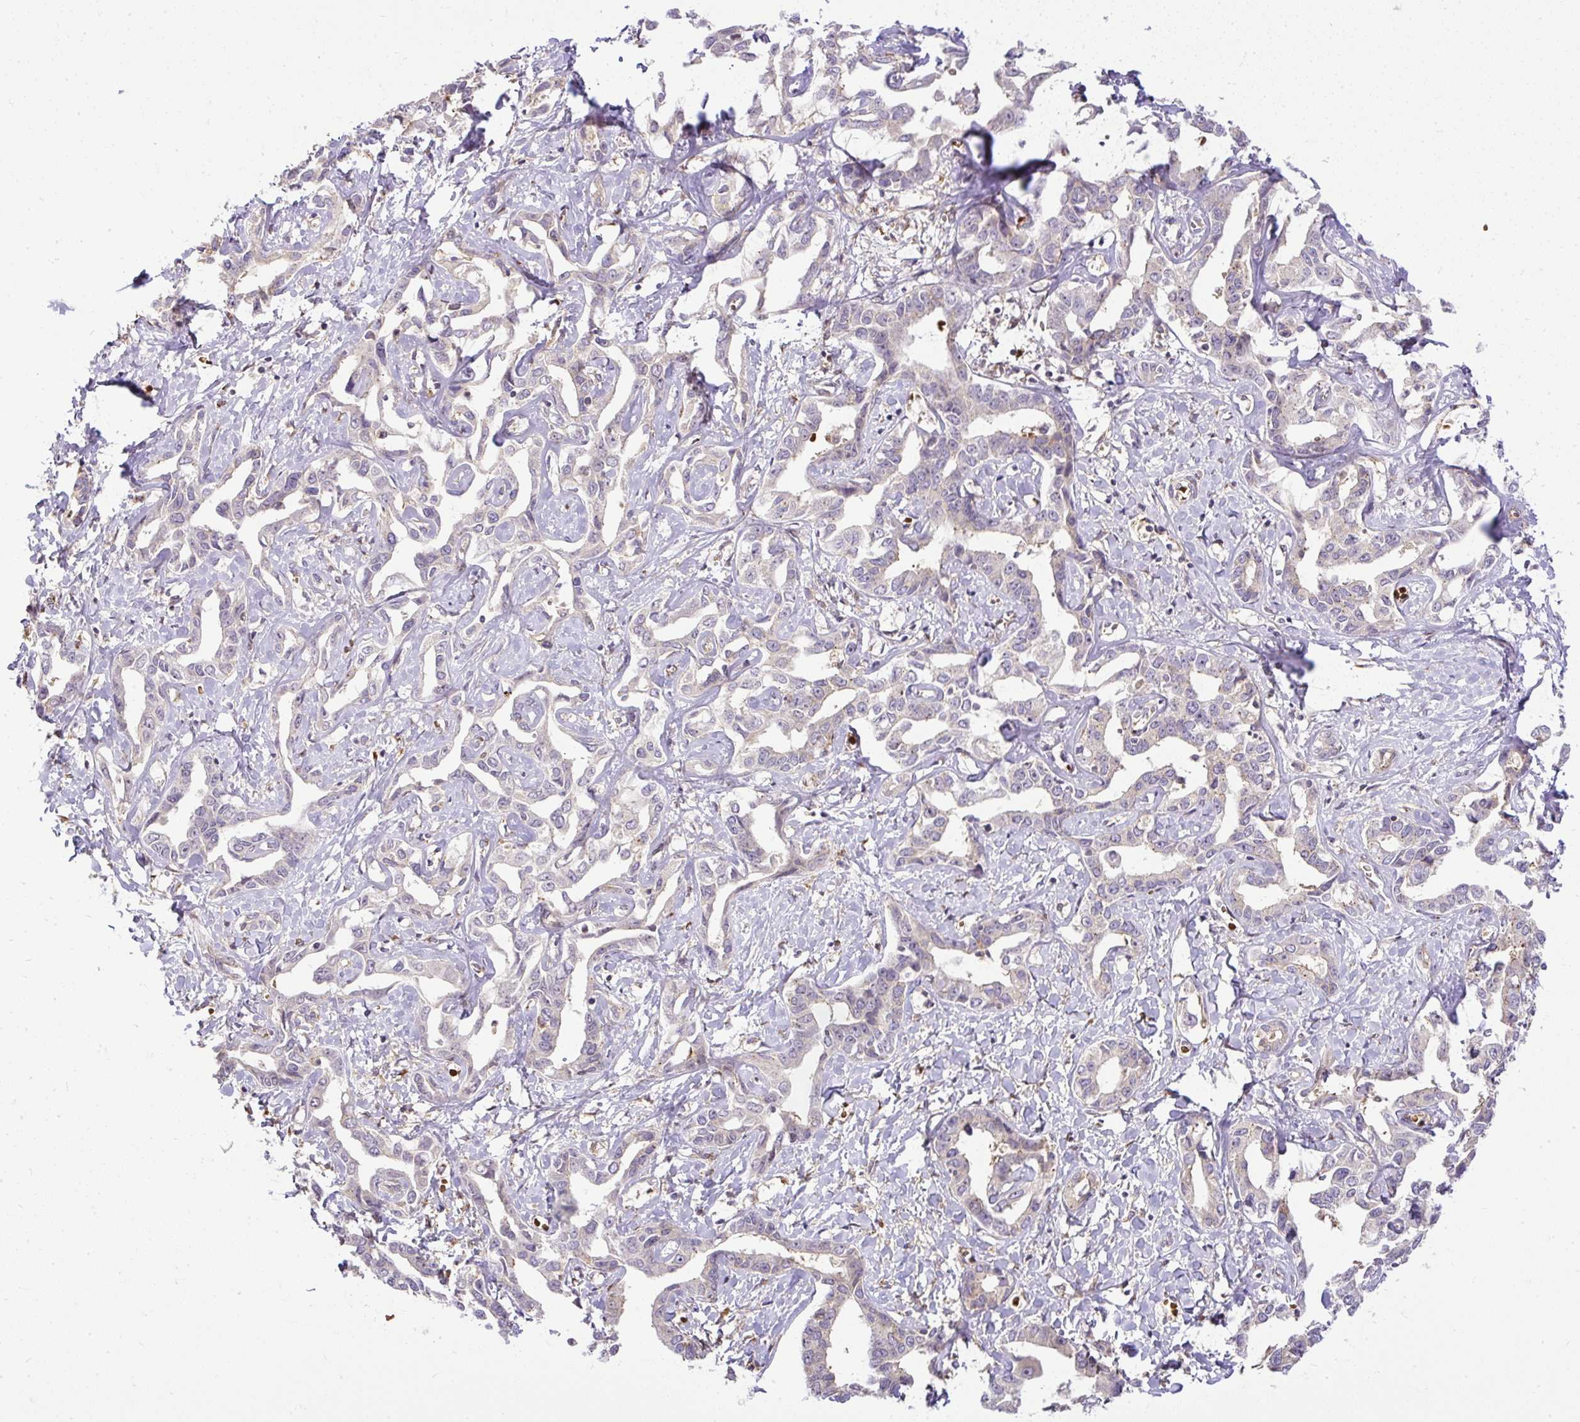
{"staining": {"intensity": "weak", "quantity": "<25%", "location": "cytoplasmic/membranous"}, "tissue": "liver cancer", "cell_type": "Tumor cells", "image_type": "cancer", "snomed": [{"axis": "morphology", "description": "Cholangiocarcinoma"}, {"axis": "topography", "description": "Liver"}], "caption": "A photomicrograph of liver cancer (cholangiocarcinoma) stained for a protein reveals no brown staining in tumor cells.", "gene": "SMC4", "patient": {"sex": "male", "age": 59}}